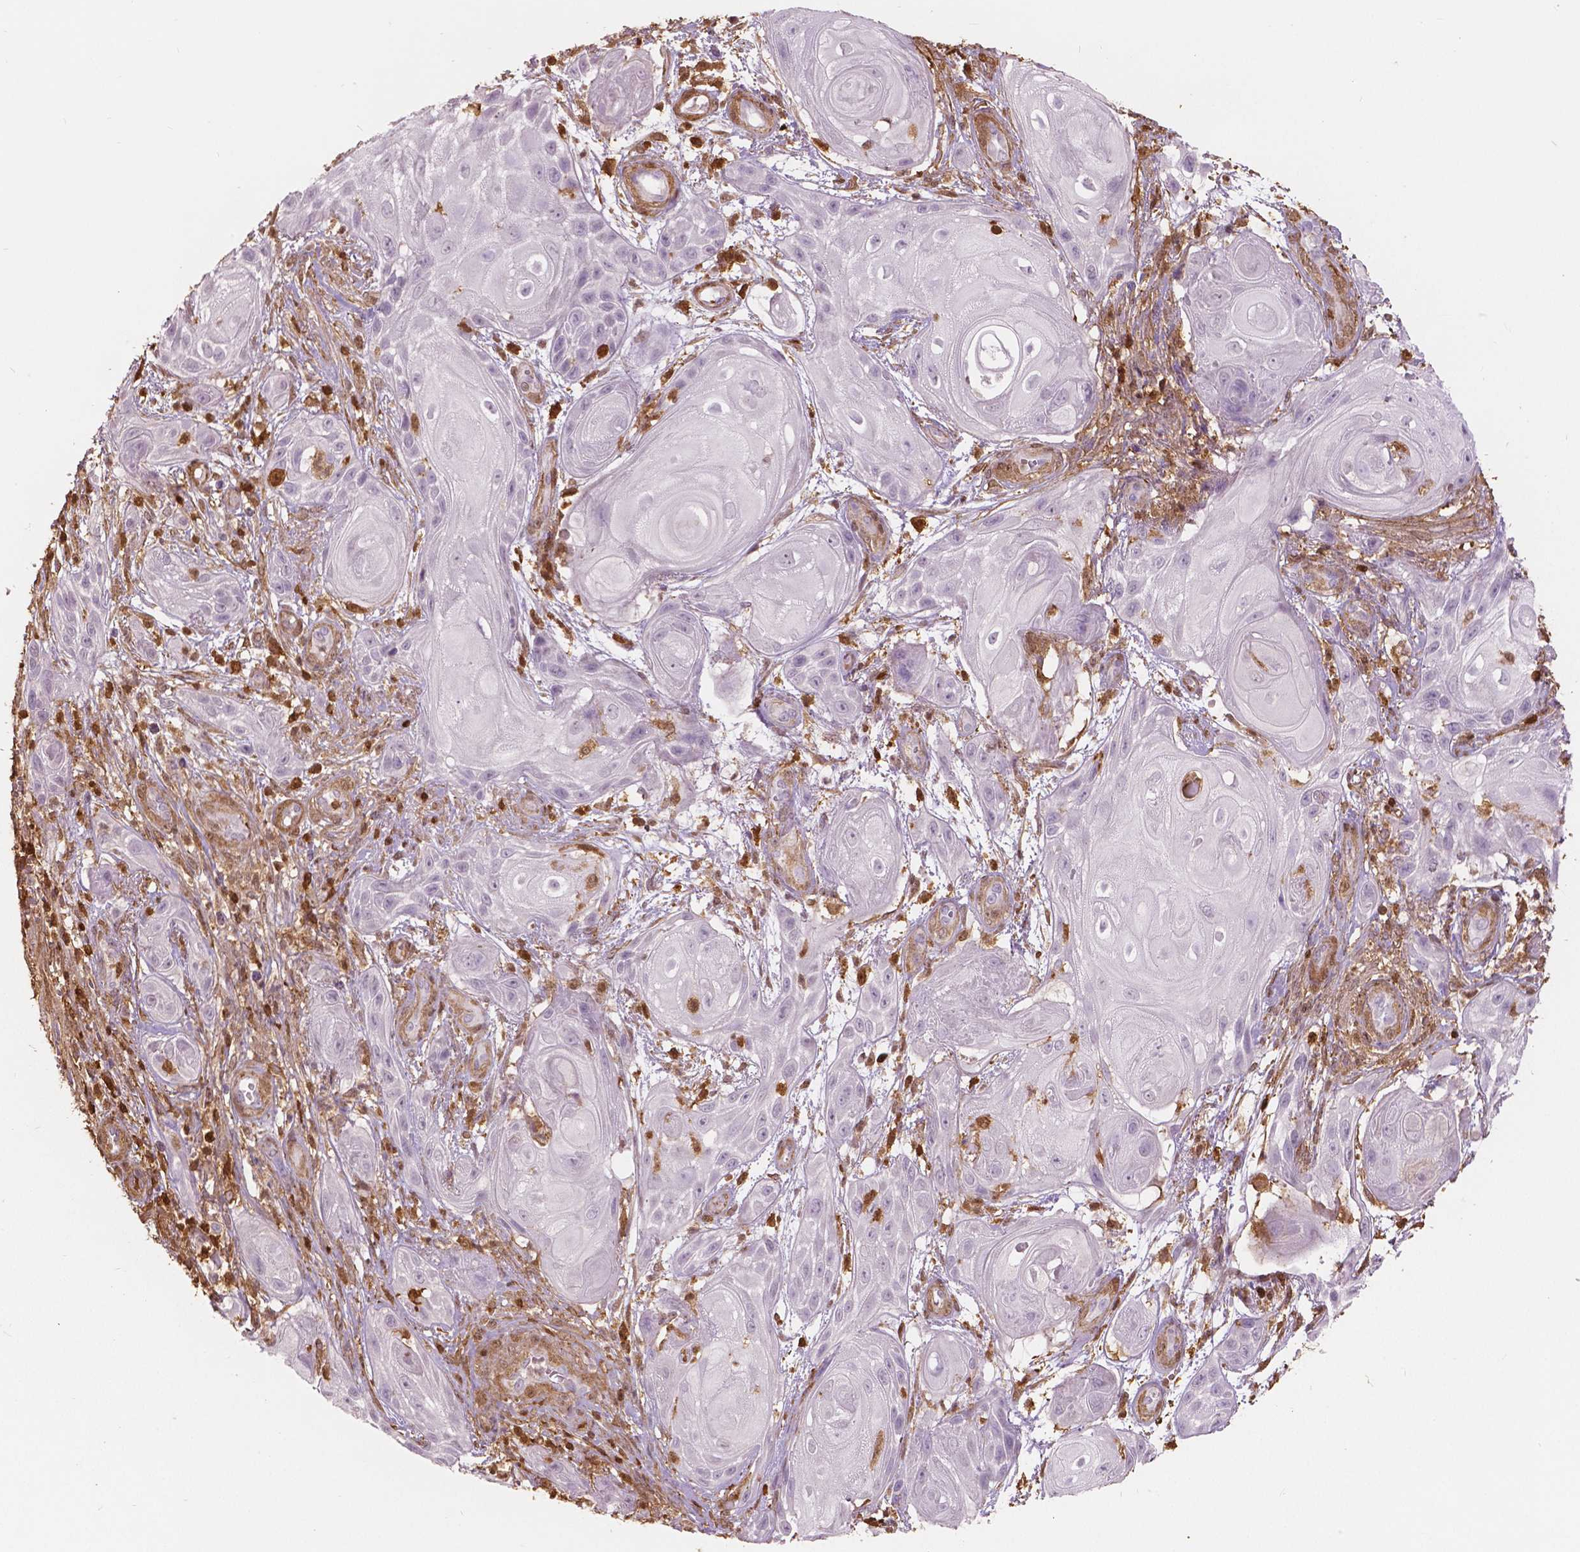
{"staining": {"intensity": "negative", "quantity": "none", "location": "none"}, "tissue": "skin cancer", "cell_type": "Tumor cells", "image_type": "cancer", "snomed": [{"axis": "morphology", "description": "Squamous cell carcinoma, NOS"}, {"axis": "topography", "description": "Skin"}], "caption": "Skin cancer (squamous cell carcinoma) was stained to show a protein in brown. There is no significant staining in tumor cells.", "gene": "S100A4", "patient": {"sex": "male", "age": 62}}